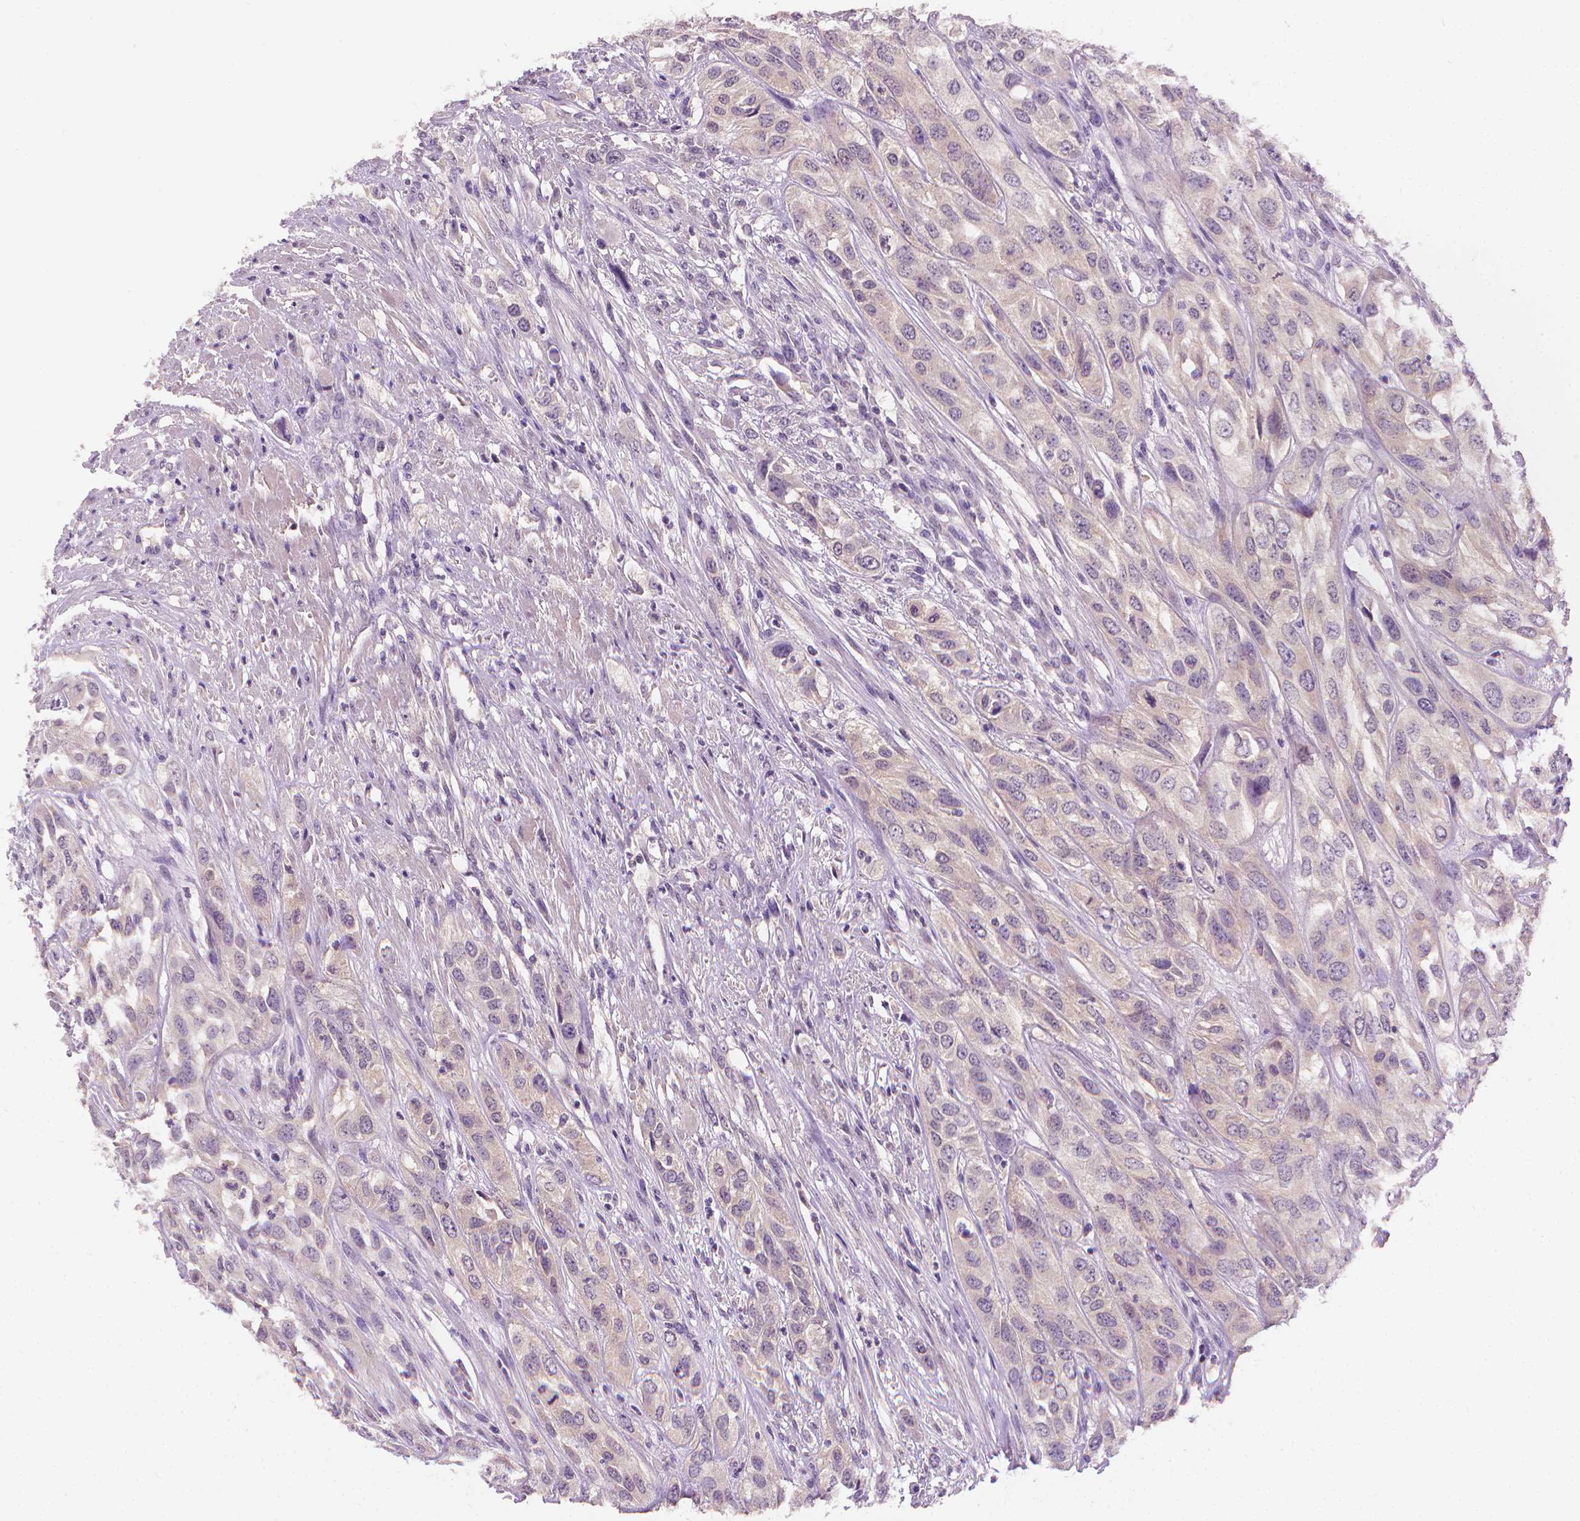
{"staining": {"intensity": "negative", "quantity": "none", "location": "none"}, "tissue": "urothelial cancer", "cell_type": "Tumor cells", "image_type": "cancer", "snomed": [{"axis": "morphology", "description": "Urothelial carcinoma, High grade"}, {"axis": "topography", "description": "Urinary bladder"}], "caption": "Tumor cells are negative for protein expression in human urothelial cancer.", "gene": "FASN", "patient": {"sex": "male", "age": 67}}